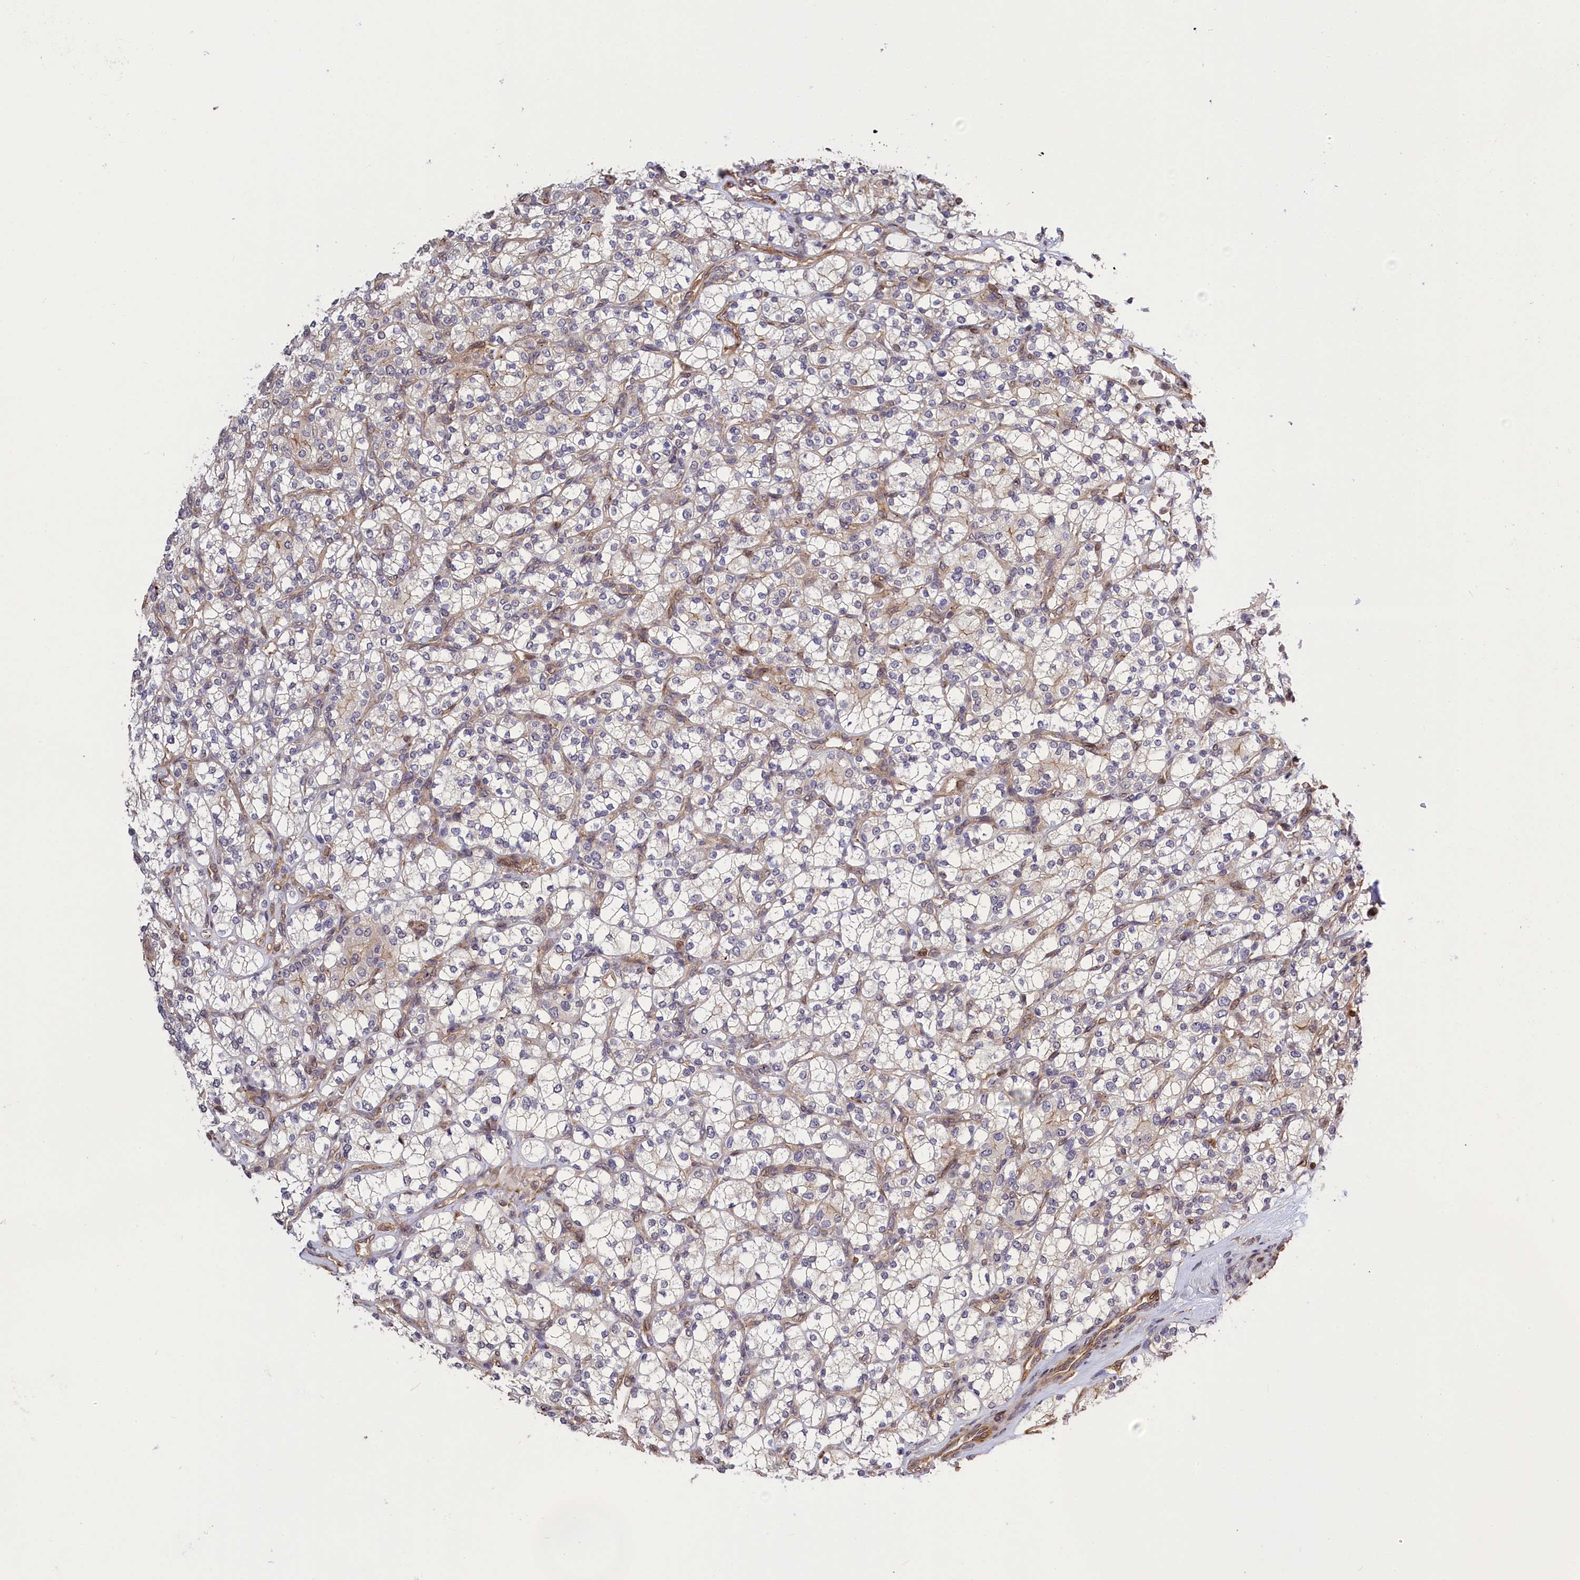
{"staining": {"intensity": "negative", "quantity": "none", "location": "none"}, "tissue": "renal cancer", "cell_type": "Tumor cells", "image_type": "cancer", "snomed": [{"axis": "morphology", "description": "Adenocarcinoma, NOS"}, {"axis": "topography", "description": "Kidney"}], "caption": "Tumor cells show no significant expression in renal cancer.", "gene": "DDX60L", "patient": {"sex": "male", "age": 77}}